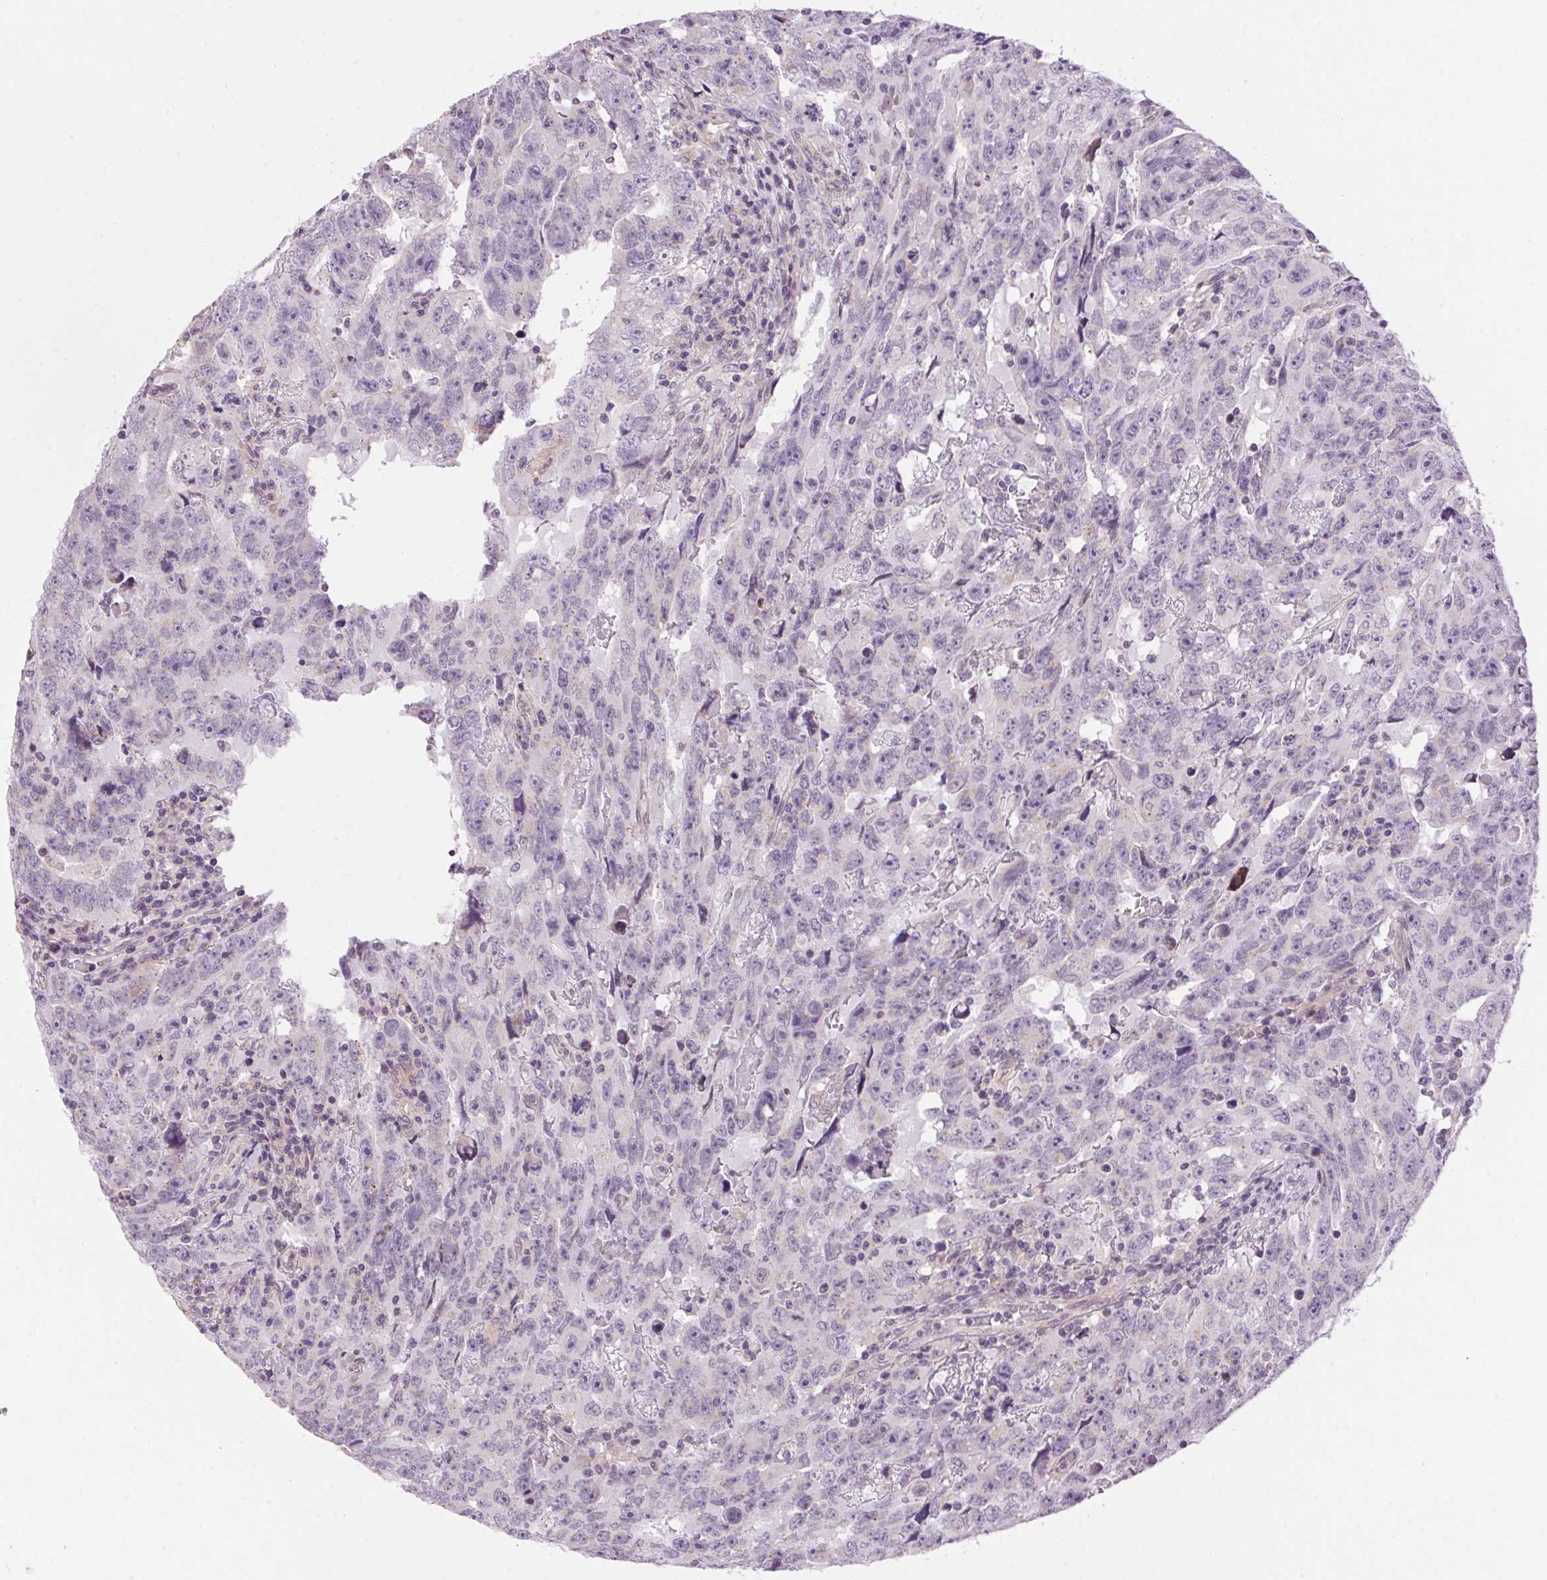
{"staining": {"intensity": "negative", "quantity": "none", "location": "none"}, "tissue": "testis cancer", "cell_type": "Tumor cells", "image_type": "cancer", "snomed": [{"axis": "morphology", "description": "Carcinoma, Embryonal, NOS"}, {"axis": "topography", "description": "Testis"}], "caption": "There is no significant expression in tumor cells of testis cancer.", "gene": "SMIM13", "patient": {"sex": "male", "age": 24}}